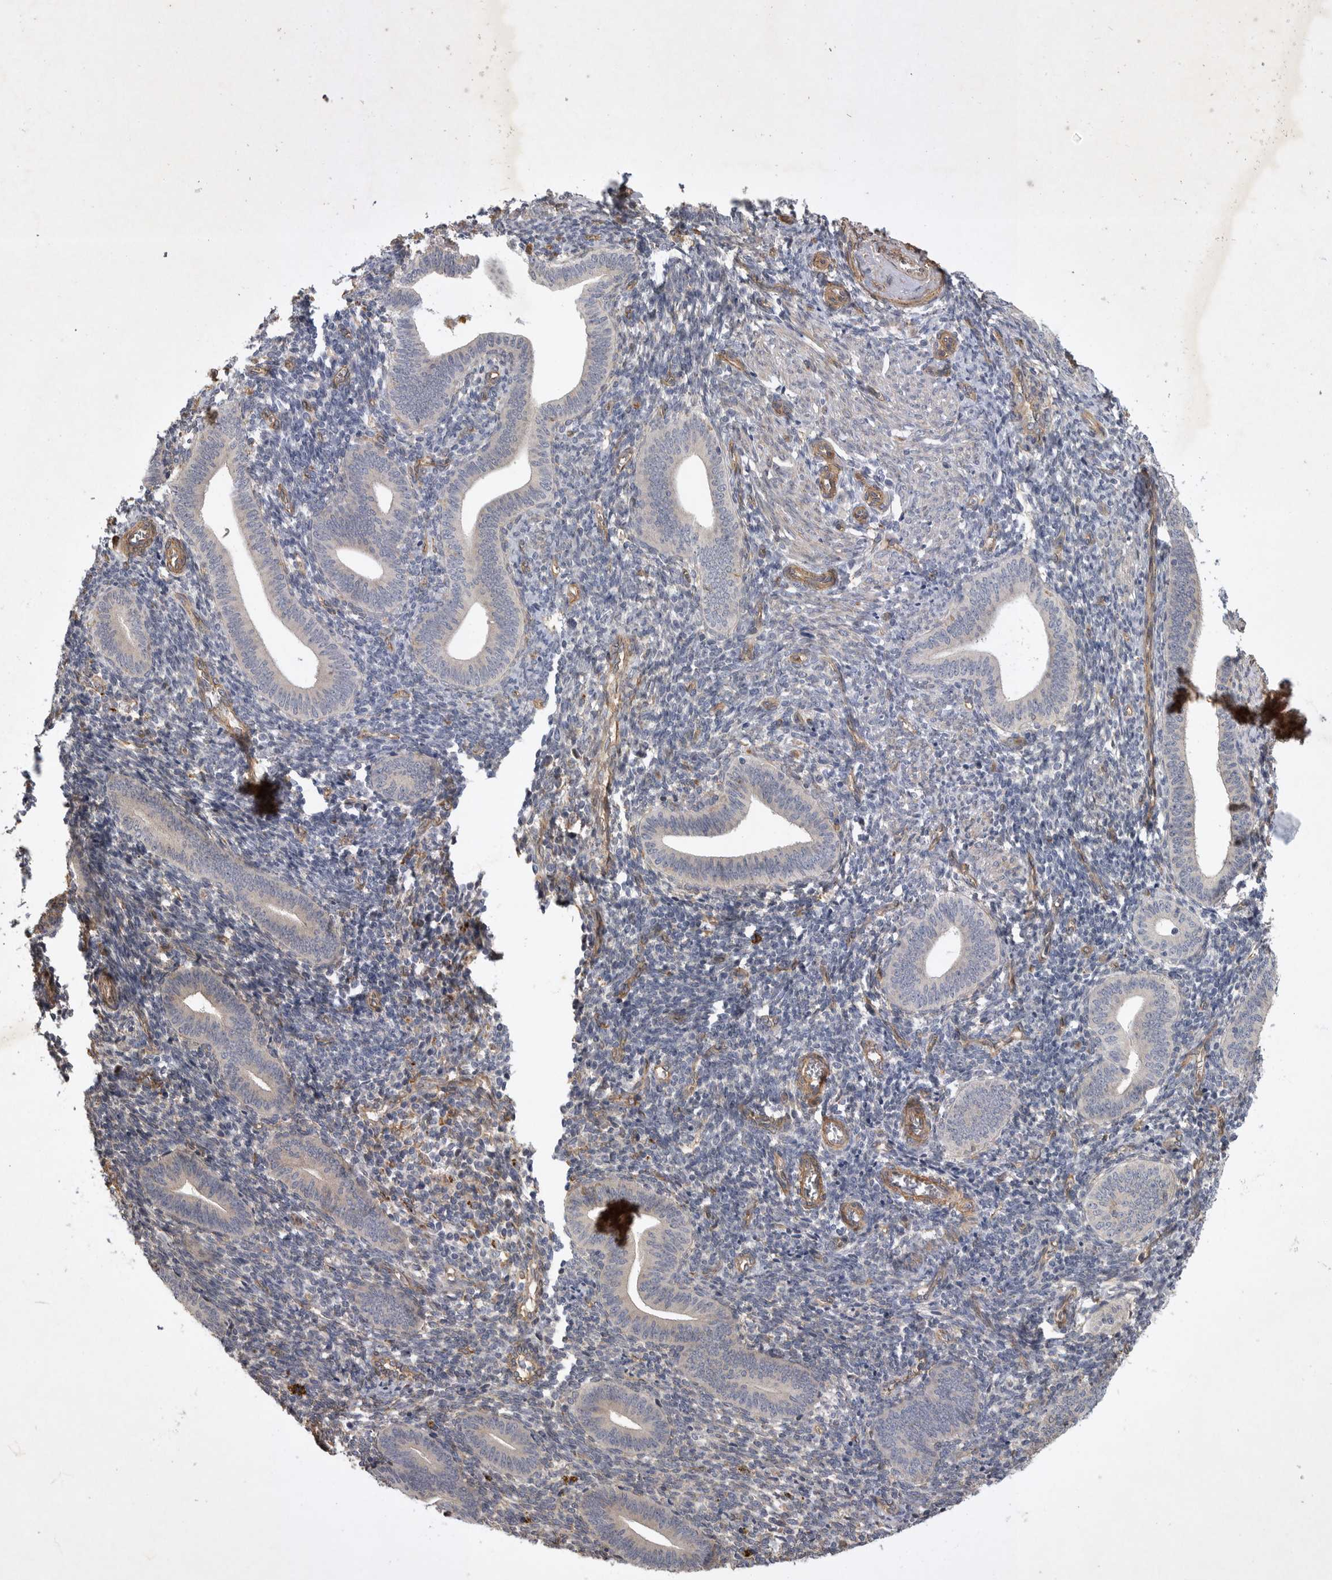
{"staining": {"intensity": "negative", "quantity": "none", "location": "none"}, "tissue": "endometrium", "cell_type": "Cells in endometrial stroma", "image_type": "normal", "snomed": [{"axis": "morphology", "description": "Normal tissue, NOS"}, {"axis": "topography", "description": "Uterus"}, {"axis": "topography", "description": "Endometrium"}], "caption": "High magnification brightfield microscopy of normal endometrium stained with DAB (brown) and counterstained with hematoxylin (blue): cells in endometrial stroma show no significant staining. The staining was performed using DAB to visualize the protein expression in brown, while the nuclei were stained in blue with hematoxylin (Magnification: 20x).", "gene": "ANKFY1", "patient": {"sex": "female", "age": 33}}